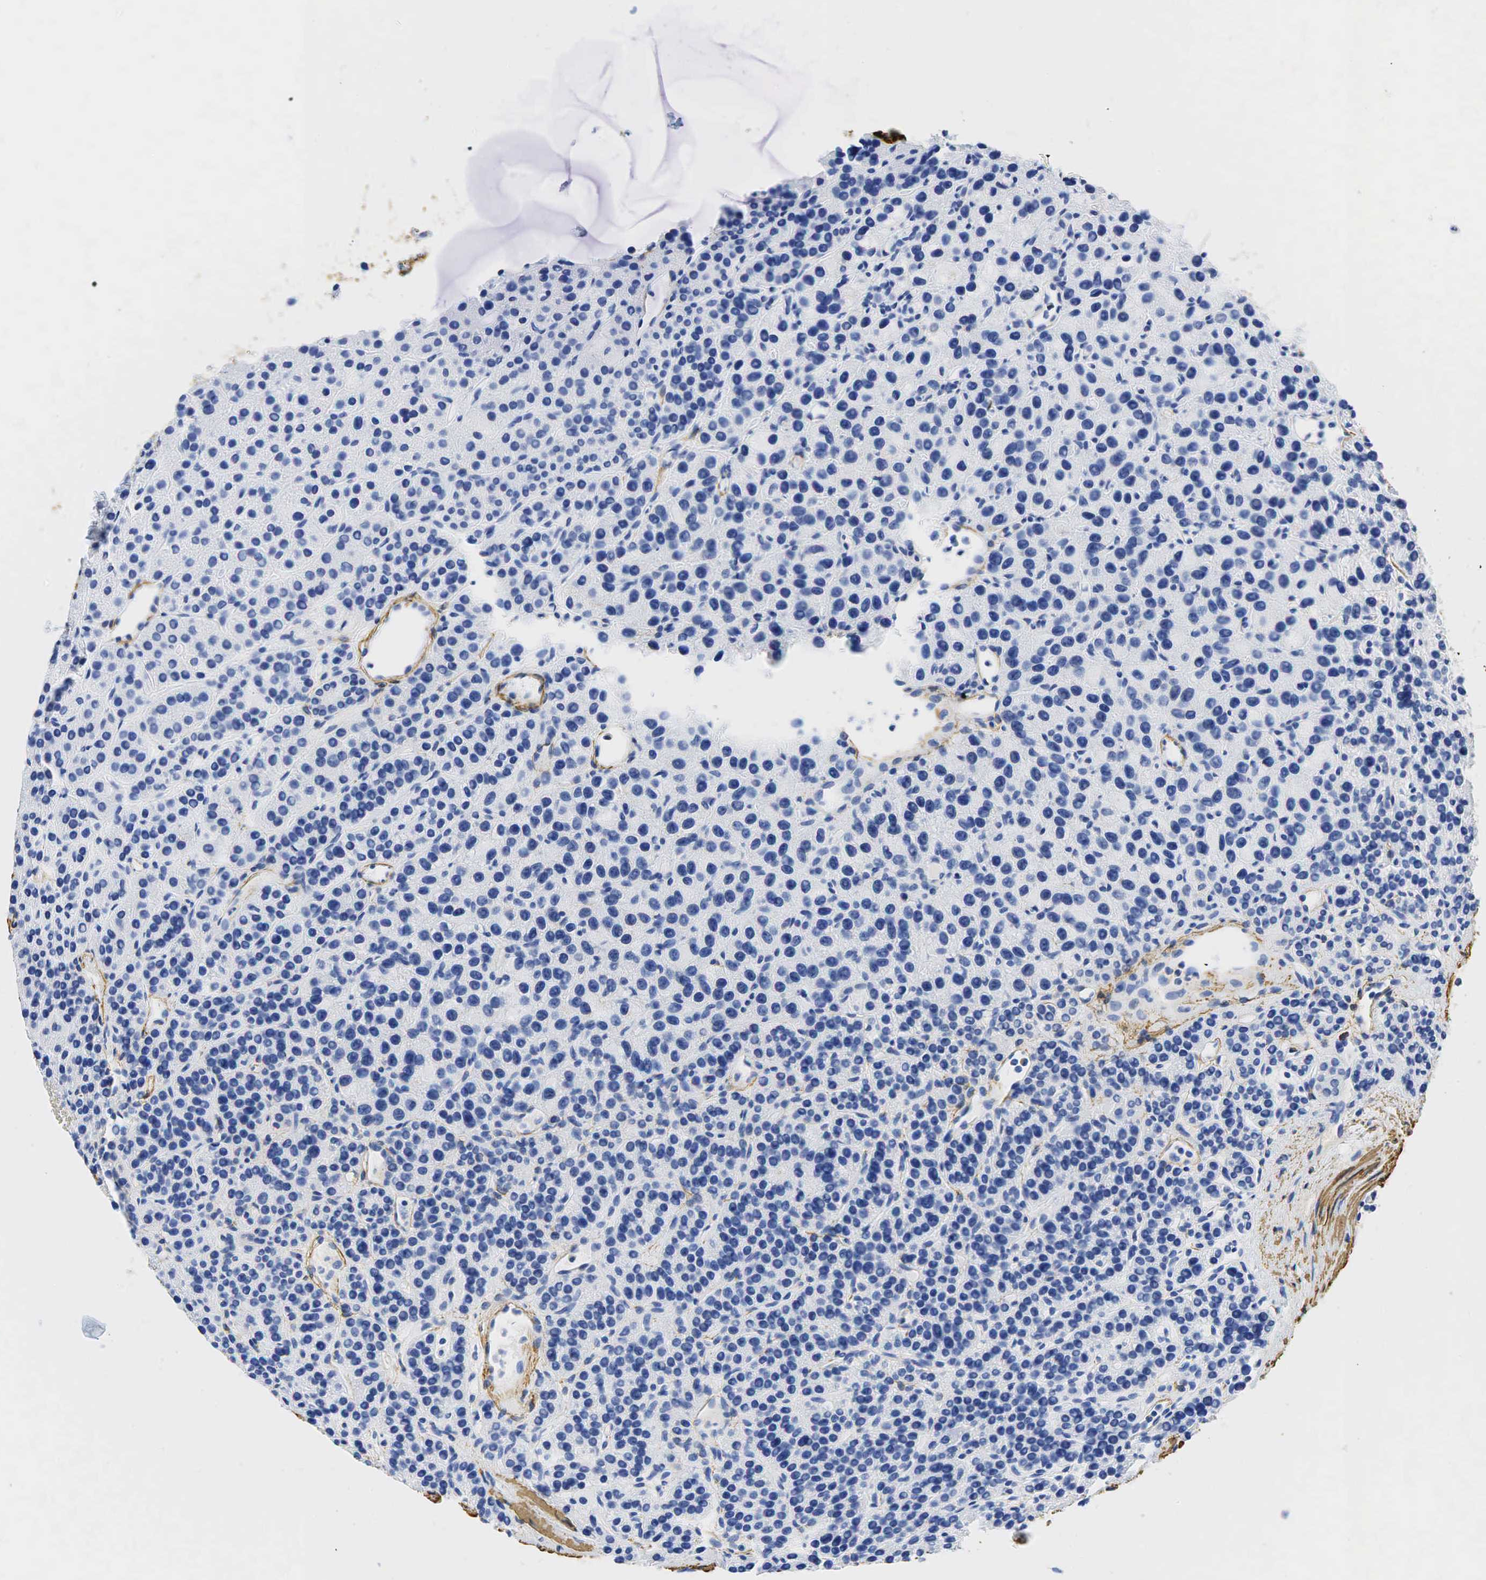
{"staining": {"intensity": "negative", "quantity": "none", "location": "none"}, "tissue": "parathyroid gland", "cell_type": "Glandular cells", "image_type": "normal", "snomed": [{"axis": "morphology", "description": "Normal tissue, NOS"}, {"axis": "topography", "description": "Parathyroid gland"}], "caption": "Immunohistochemical staining of normal parathyroid gland shows no significant expression in glandular cells. (Stains: DAB immunohistochemistry (IHC) with hematoxylin counter stain, Microscopy: brightfield microscopy at high magnification).", "gene": "ACTA1", "patient": {"sex": "female", "age": 64}}